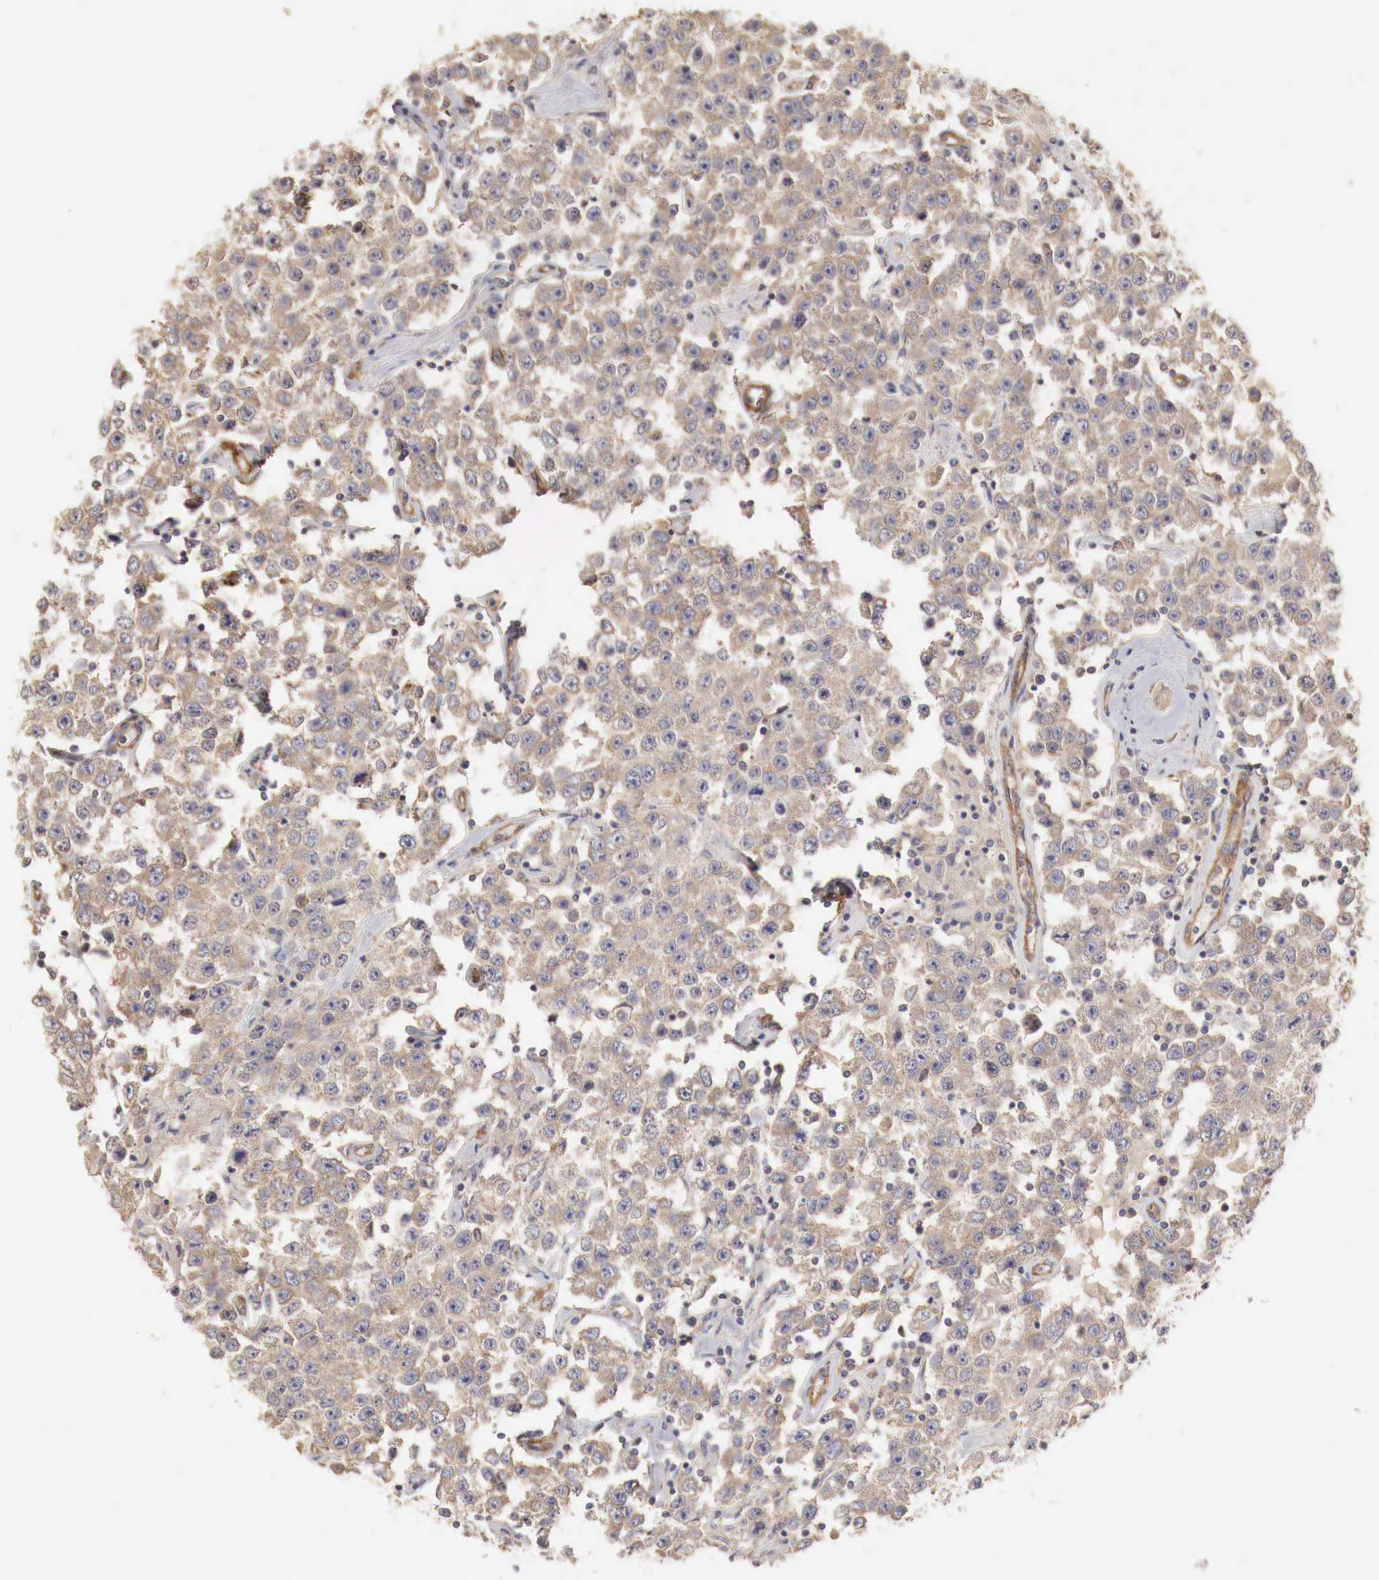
{"staining": {"intensity": "weak", "quantity": ">75%", "location": "cytoplasmic/membranous"}, "tissue": "testis cancer", "cell_type": "Tumor cells", "image_type": "cancer", "snomed": [{"axis": "morphology", "description": "Seminoma, NOS"}, {"axis": "topography", "description": "Testis"}], "caption": "Tumor cells demonstrate weak cytoplasmic/membranous staining in about >75% of cells in testis cancer.", "gene": "ARMCX4", "patient": {"sex": "male", "age": 52}}